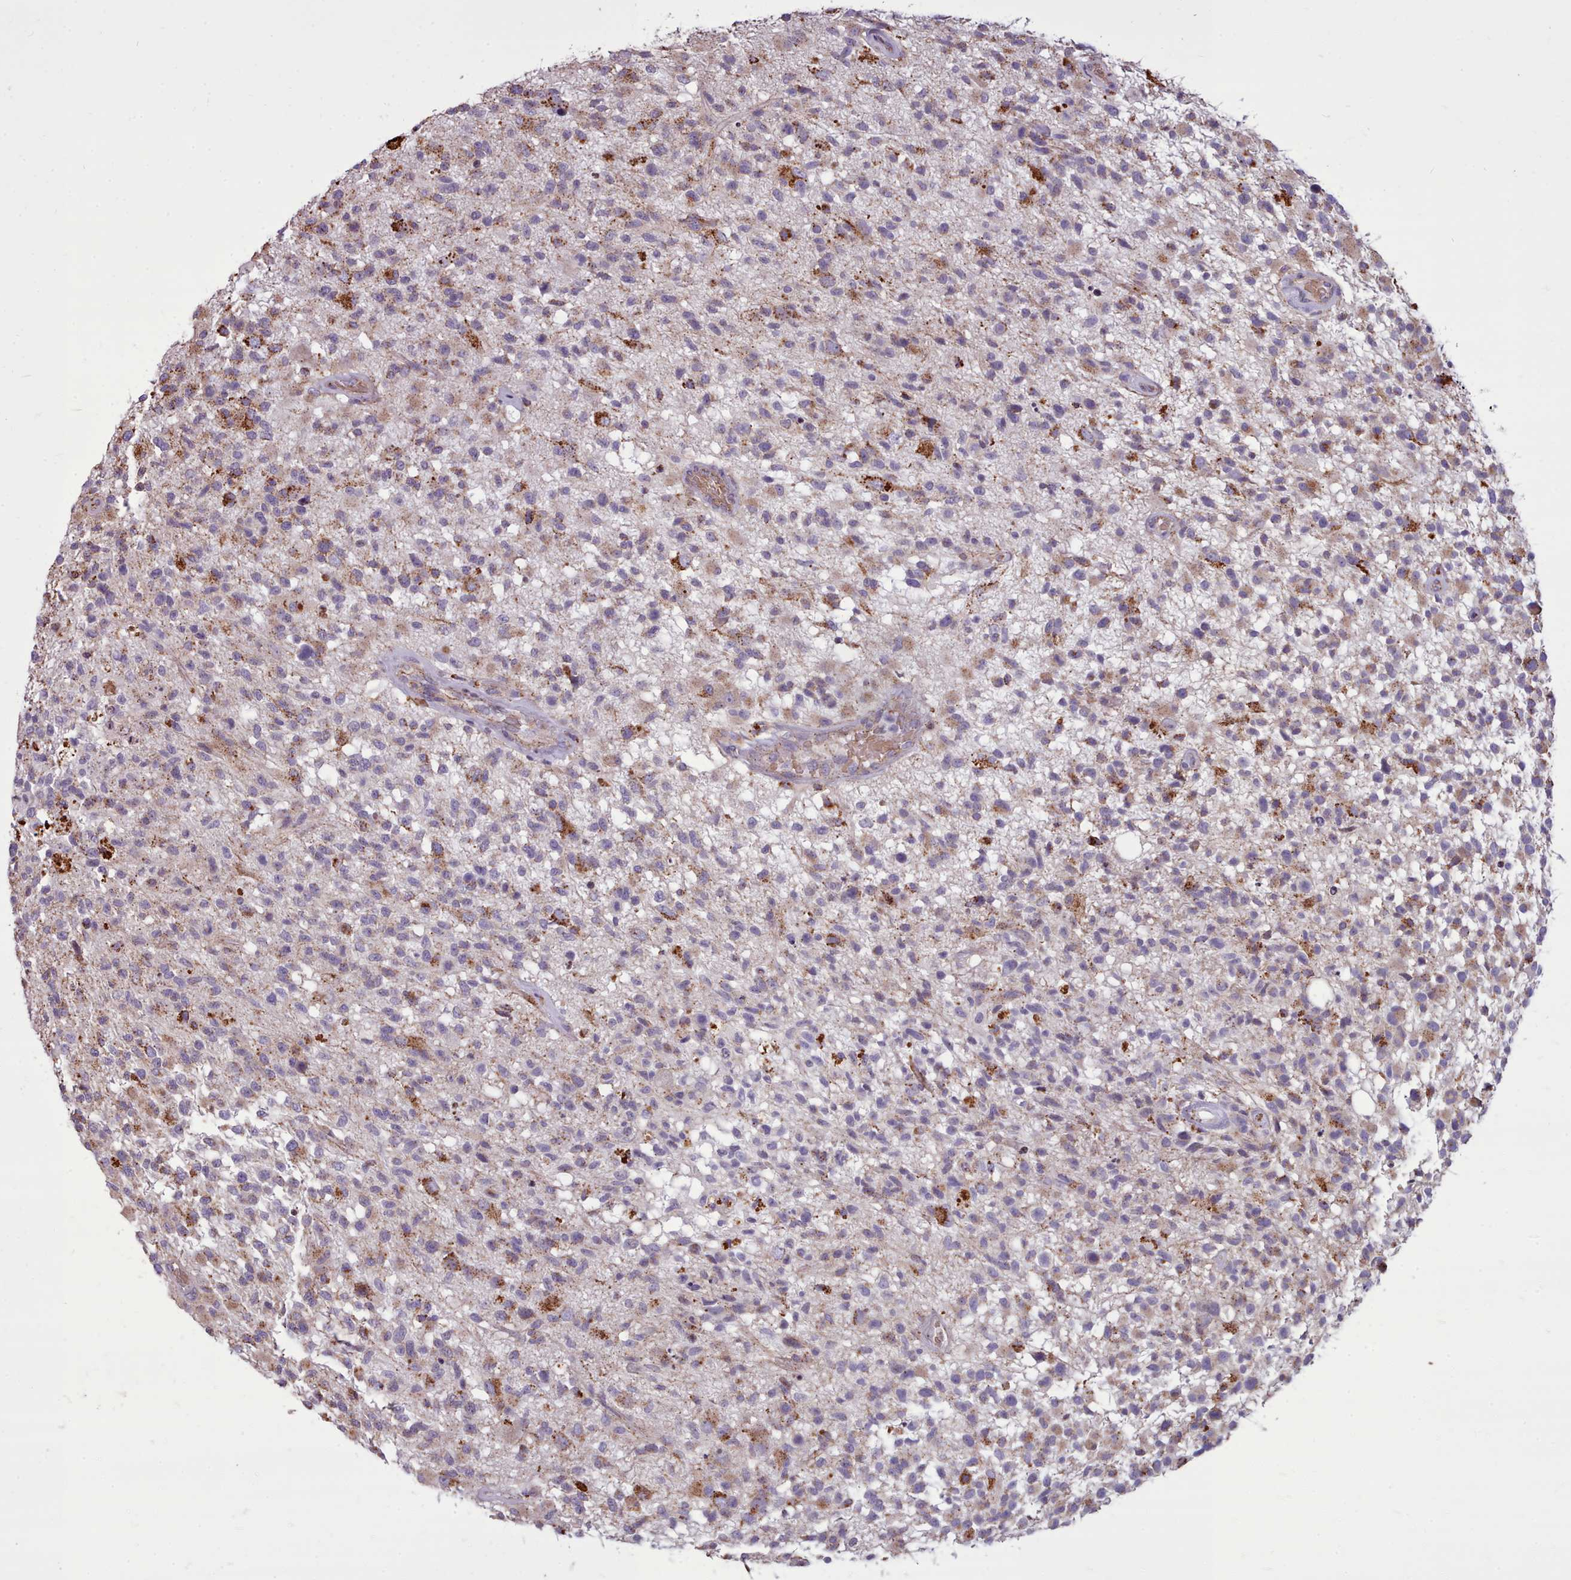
{"staining": {"intensity": "moderate", "quantity": "<25%", "location": "cytoplasmic/membranous"}, "tissue": "glioma", "cell_type": "Tumor cells", "image_type": "cancer", "snomed": [{"axis": "morphology", "description": "Glioma, malignant, High grade"}, {"axis": "morphology", "description": "Glioblastoma, NOS"}, {"axis": "topography", "description": "Brain"}], "caption": "Immunohistochemical staining of glioma reveals low levels of moderate cytoplasmic/membranous protein expression in approximately <25% of tumor cells.", "gene": "PACSIN3", "patient": {"sex": "male", "age": 60}}